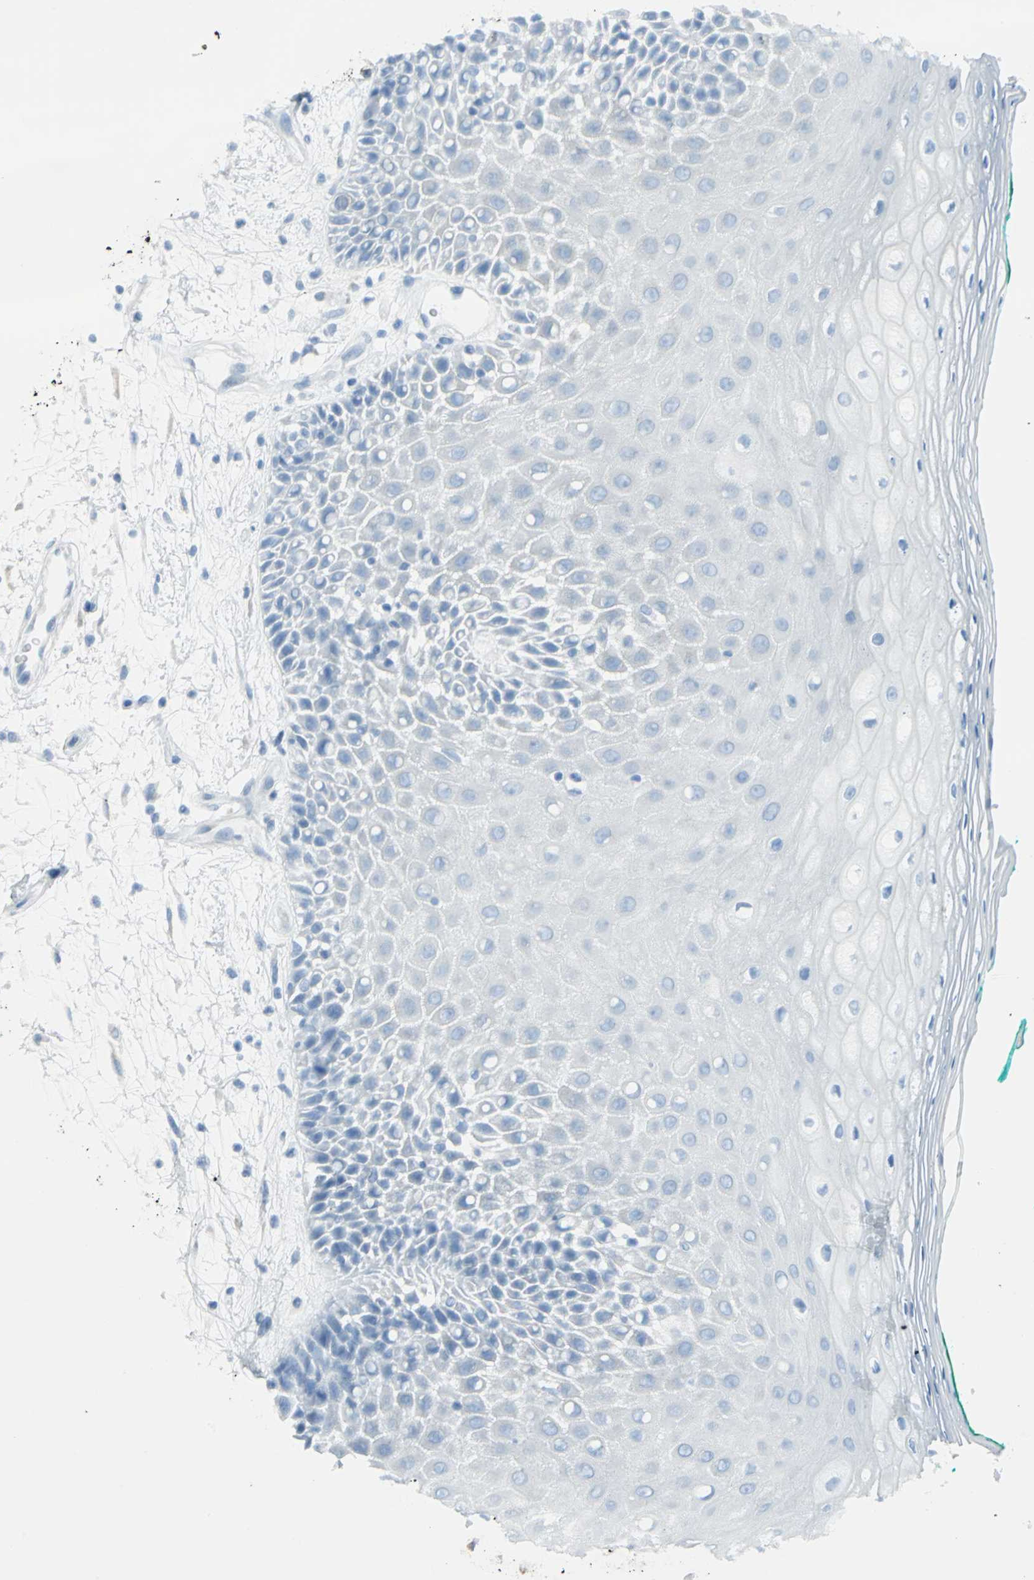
{"staining": {"intensity": "negative", "quantity": "none", "location": "none"}, "tissue": "oral mucosa", "cell_type": "Squamous epithelial cells", "image_type": "normal", "snomed": [{"axis": "morphology", "description": "Normal tissue, NOS"}, {"axis": "morphology", "description": "Squamous cell carcinoma, NOS"}, {"axis": "topography", "description": "Skeletal muscle"}, {"axis": "topography", "description": "Oral tissue"}, {"axis": "topography", "description": "Head-Neck"}], "caption": "This is an IHC image of unremarkable oral mucosa. There is no expression in squamous epithelial cells.", "gene": "CYB5A", "patient": {"sex": "female", "age": 84}}